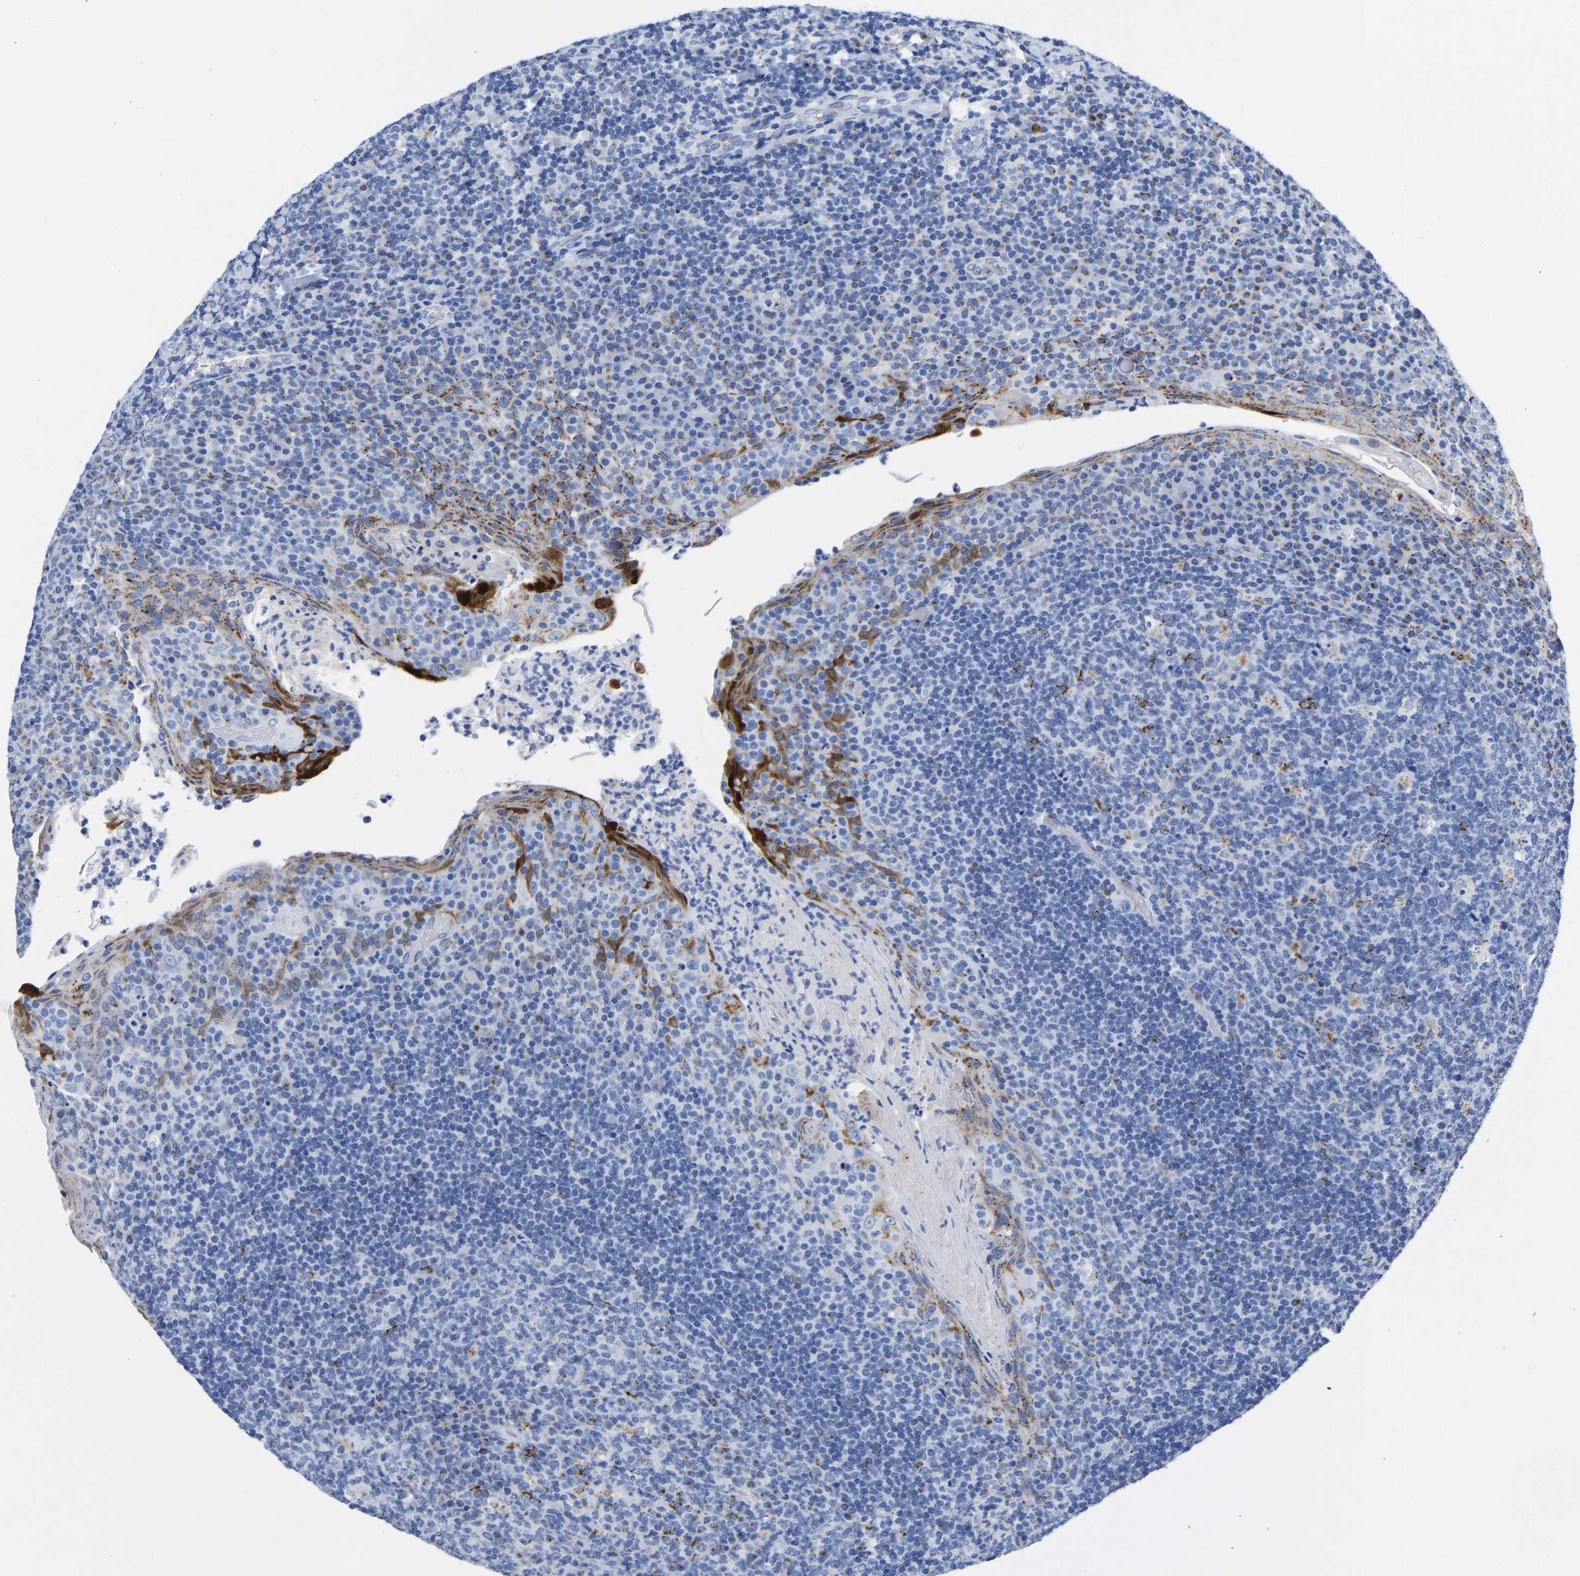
{"staining": {"intensity": "moderate", "quantity": "<25%", "location": "cytoplasmic/membranous"}, "tissue": "tonsil", "cell_type": "Germinal center cells", "image_type": "normal", "snomed": [{"axis": "morphology", "description": "Normal tissue, NOS"}, {"axis": "topography", "description": "Tonsil"}], "caption": "The histopathology image reveals immunohistochemical staining of normal tonsil. There is moderate cytoplasmic/membranous expression is appreciated in approximately <25% of germinal center cells.", "gene": "TMEM87A", "patient": {"sex": "male", "age": 17}}